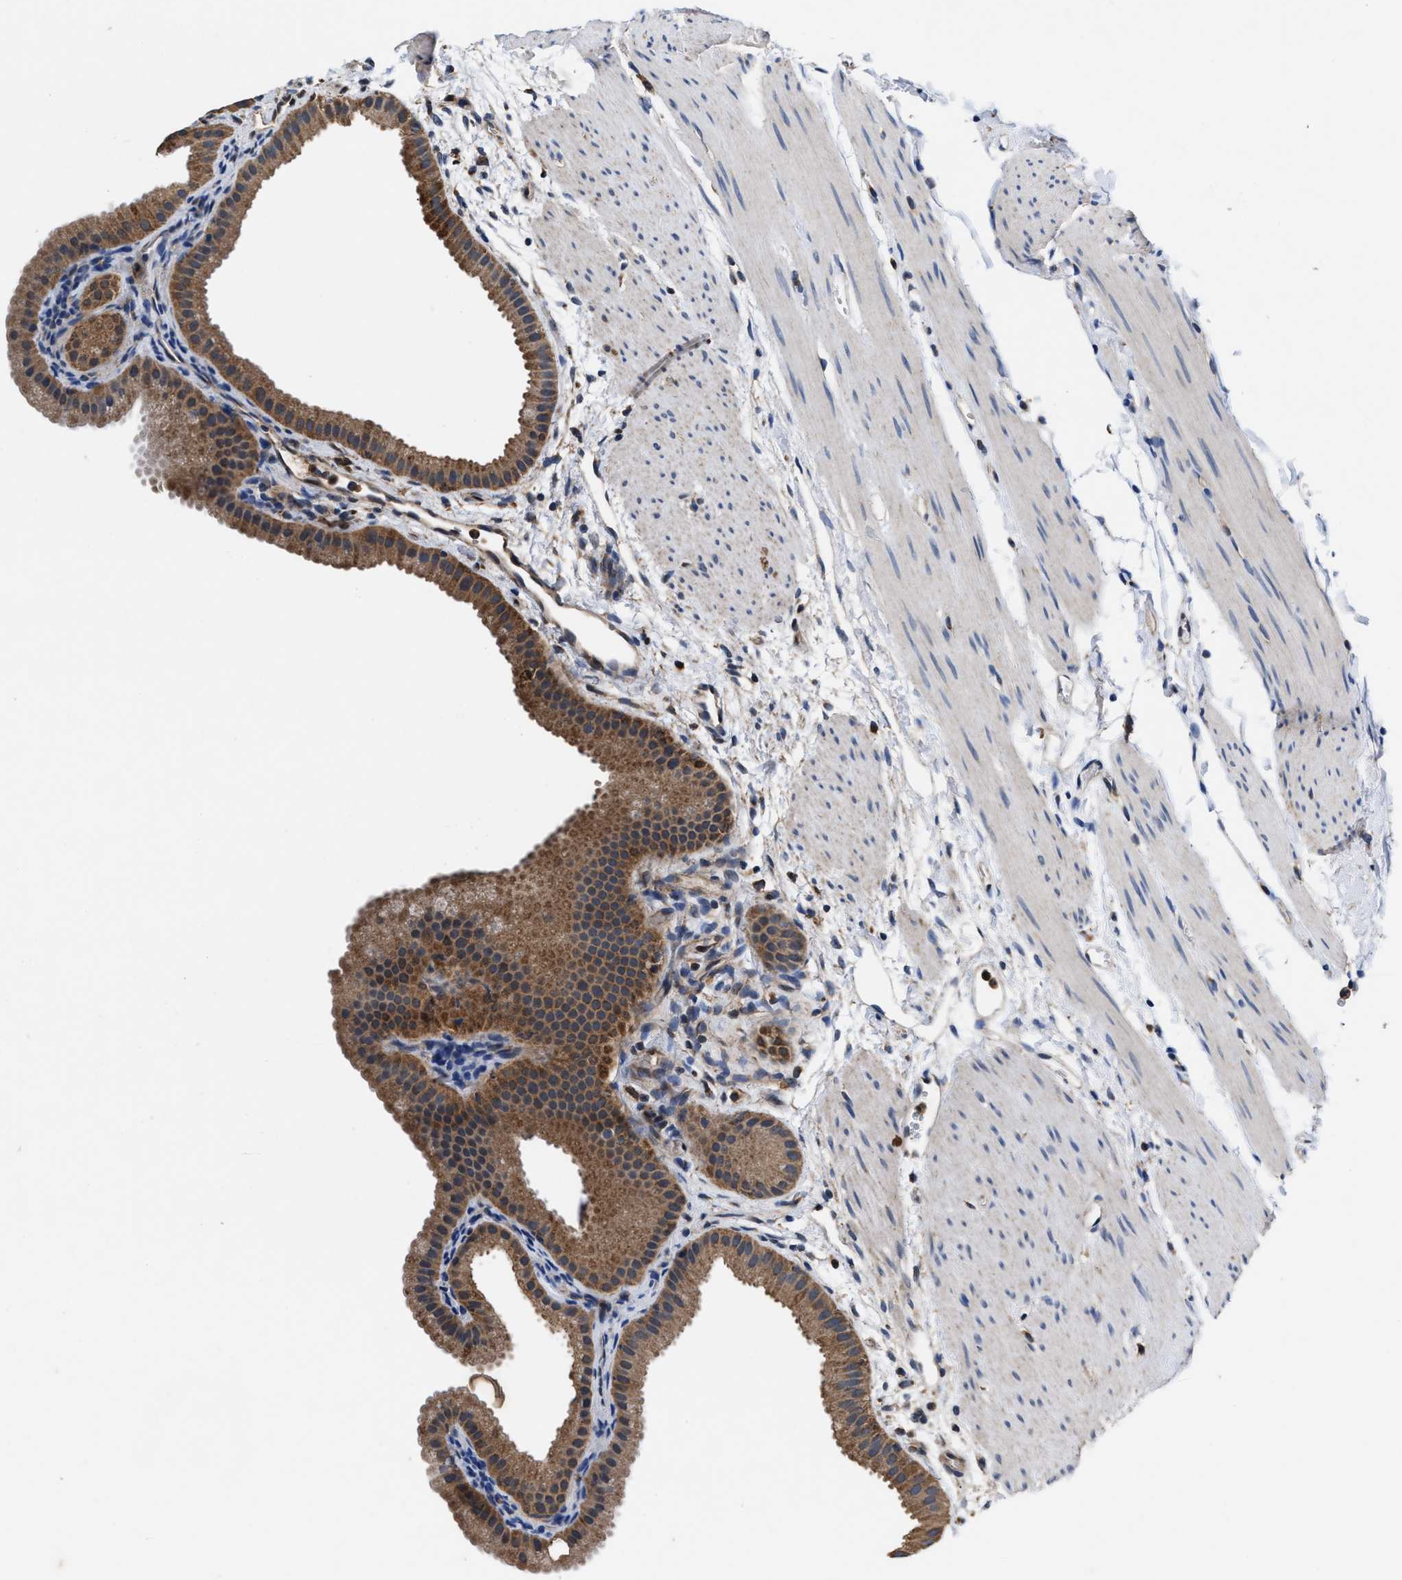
{"staining": {"intensity": "moderate", "quantity": ">75%", "location": "cytoplasmic/membranous"}, "tissue": "gallbladder", "cell_type": "Glandular cells", "image_type": "normal", "snomed": [{"axis": "morphology", "description": "Normal tissue, NOS"}, {"axis": "topography", "description": "Gallbladder"}], "caption": "Immunohistochemical staining of unremarkable human gallbladder displays medium levels of moderate cytoplasmic/membranous staining in approximately >75% of glandular cells.", "gene": "ACLY", "patient": {"sex": "female", "age": 64}}